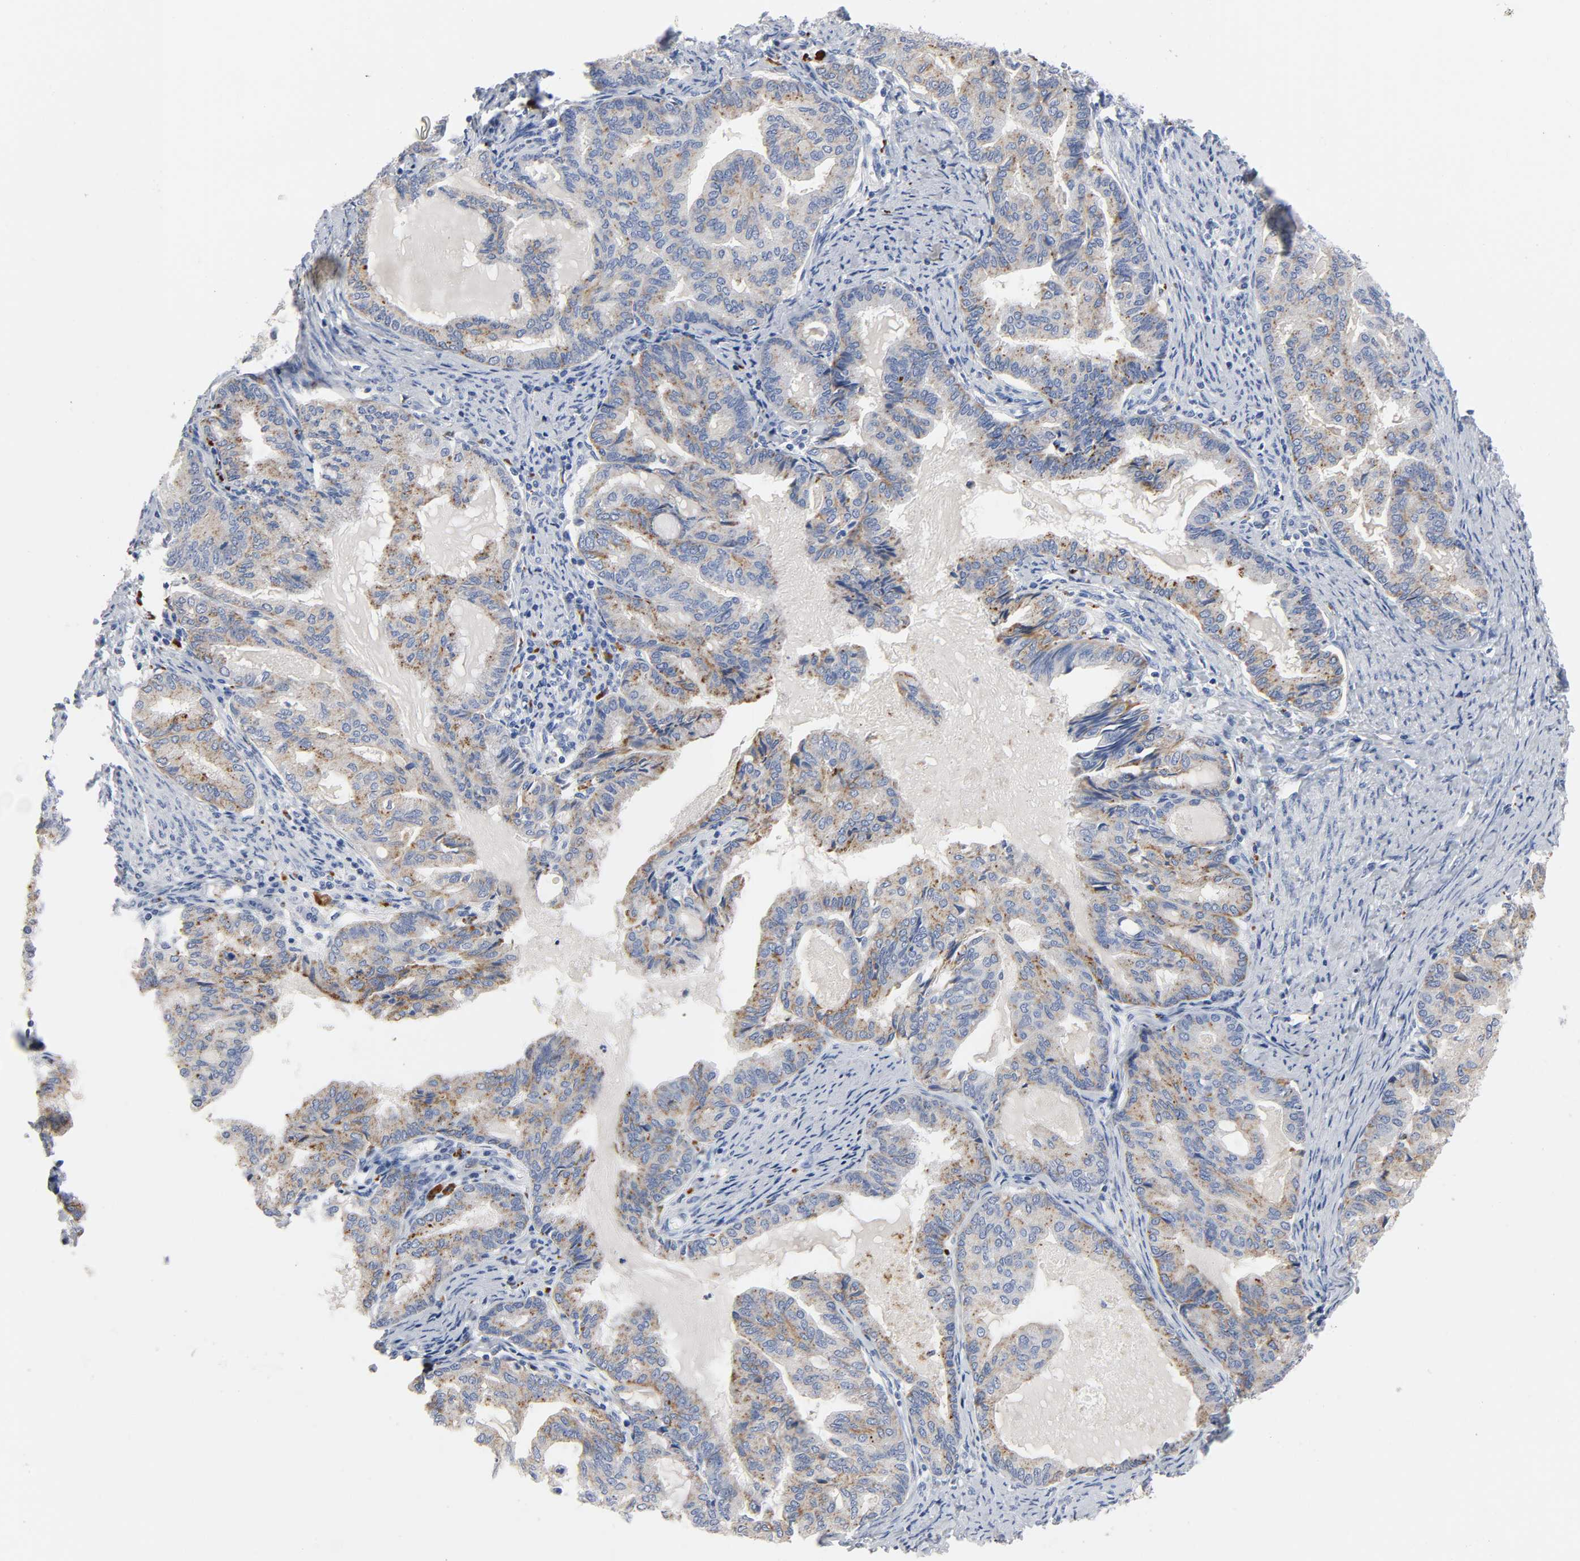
{"staining": {"intensity": "moderate", "quantity": ">75%", "location": "cytoplasmic/membranous"}, "tissue": "endometrial cancer", "cell_type": "Tumor cells", "image_type": "cancer", "snomed": [{"axis": "morphology", "description": "Adenocarcinoma, NOS"}, {"axis": "topography", "description": "Endometrium"}], "caption": "Protein expression analysis of human endometrial adenocarcinoma reveals moderate cytoplasmic/membranous positivity in approximately >75% of tumor cells.", "gene": "PLP1", "patient": {"sex": "female", "age": 86}}